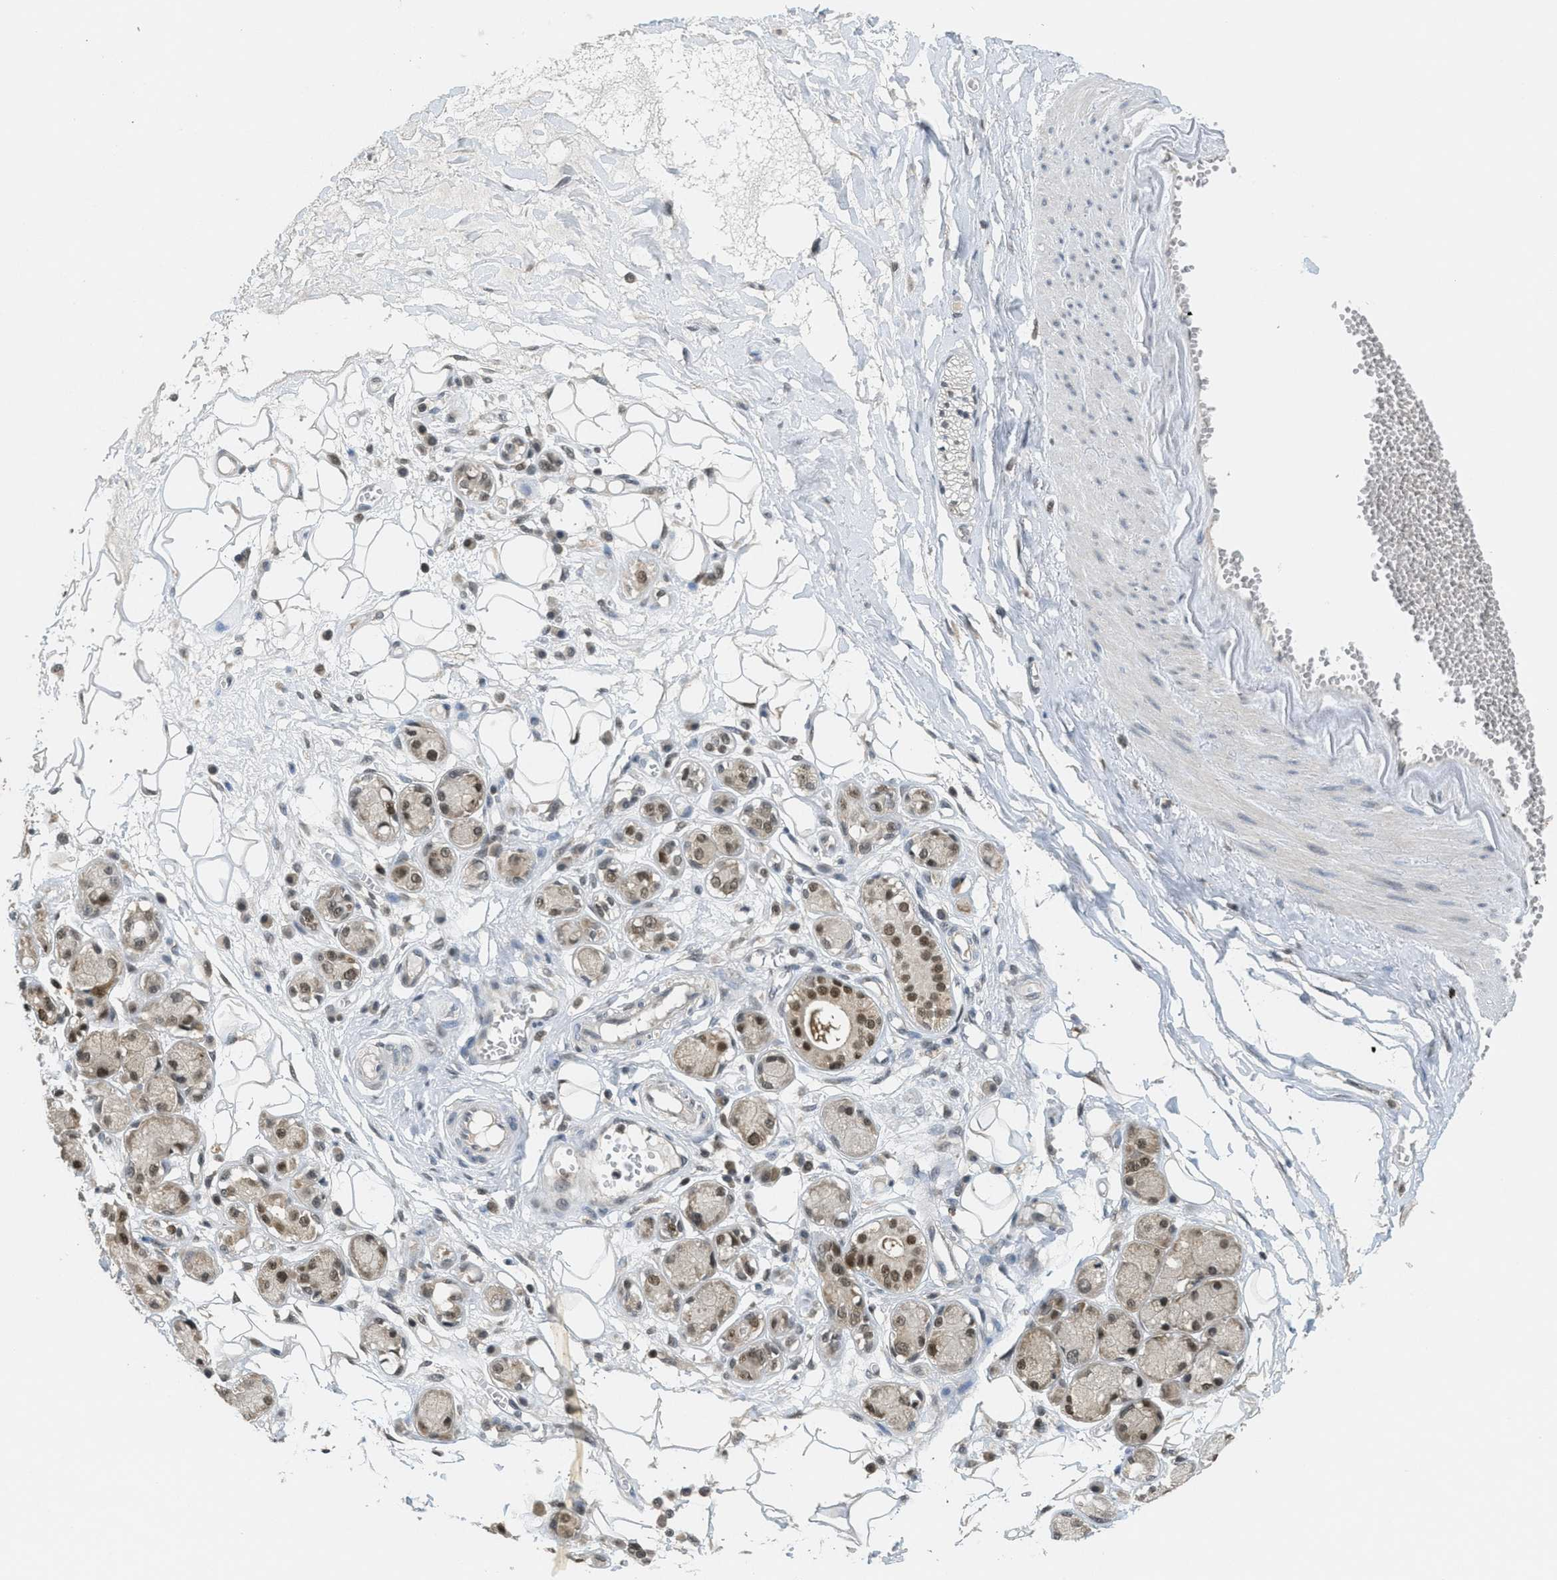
{"staining": {"intensity": "moderate", "quantity": ">75%", "location": "cytoplasmic/membranous,nuclear"}, "tissue": "adipose tissue", "cell_type": "Adipocytes", "image_type": "normal", "snomed": [{"axis": "morphology", "description": "Normal tissue, NOS"}, {"axis": "morphology", "description": "Inflammation, NOS"}, {"axis": "topography", "description": "Salivary gland"}, {"axis": "topography", "description": "Peripheral nerve tissue"}], "caption": "The micrograph displays a brown stain indicating the presence of a protein in the cytoplasmic/membranous,nuclear of adipocytes in adipose tissue.", "gene": "DNAJB1", "patient": {"sex": "female", "age": 75}}